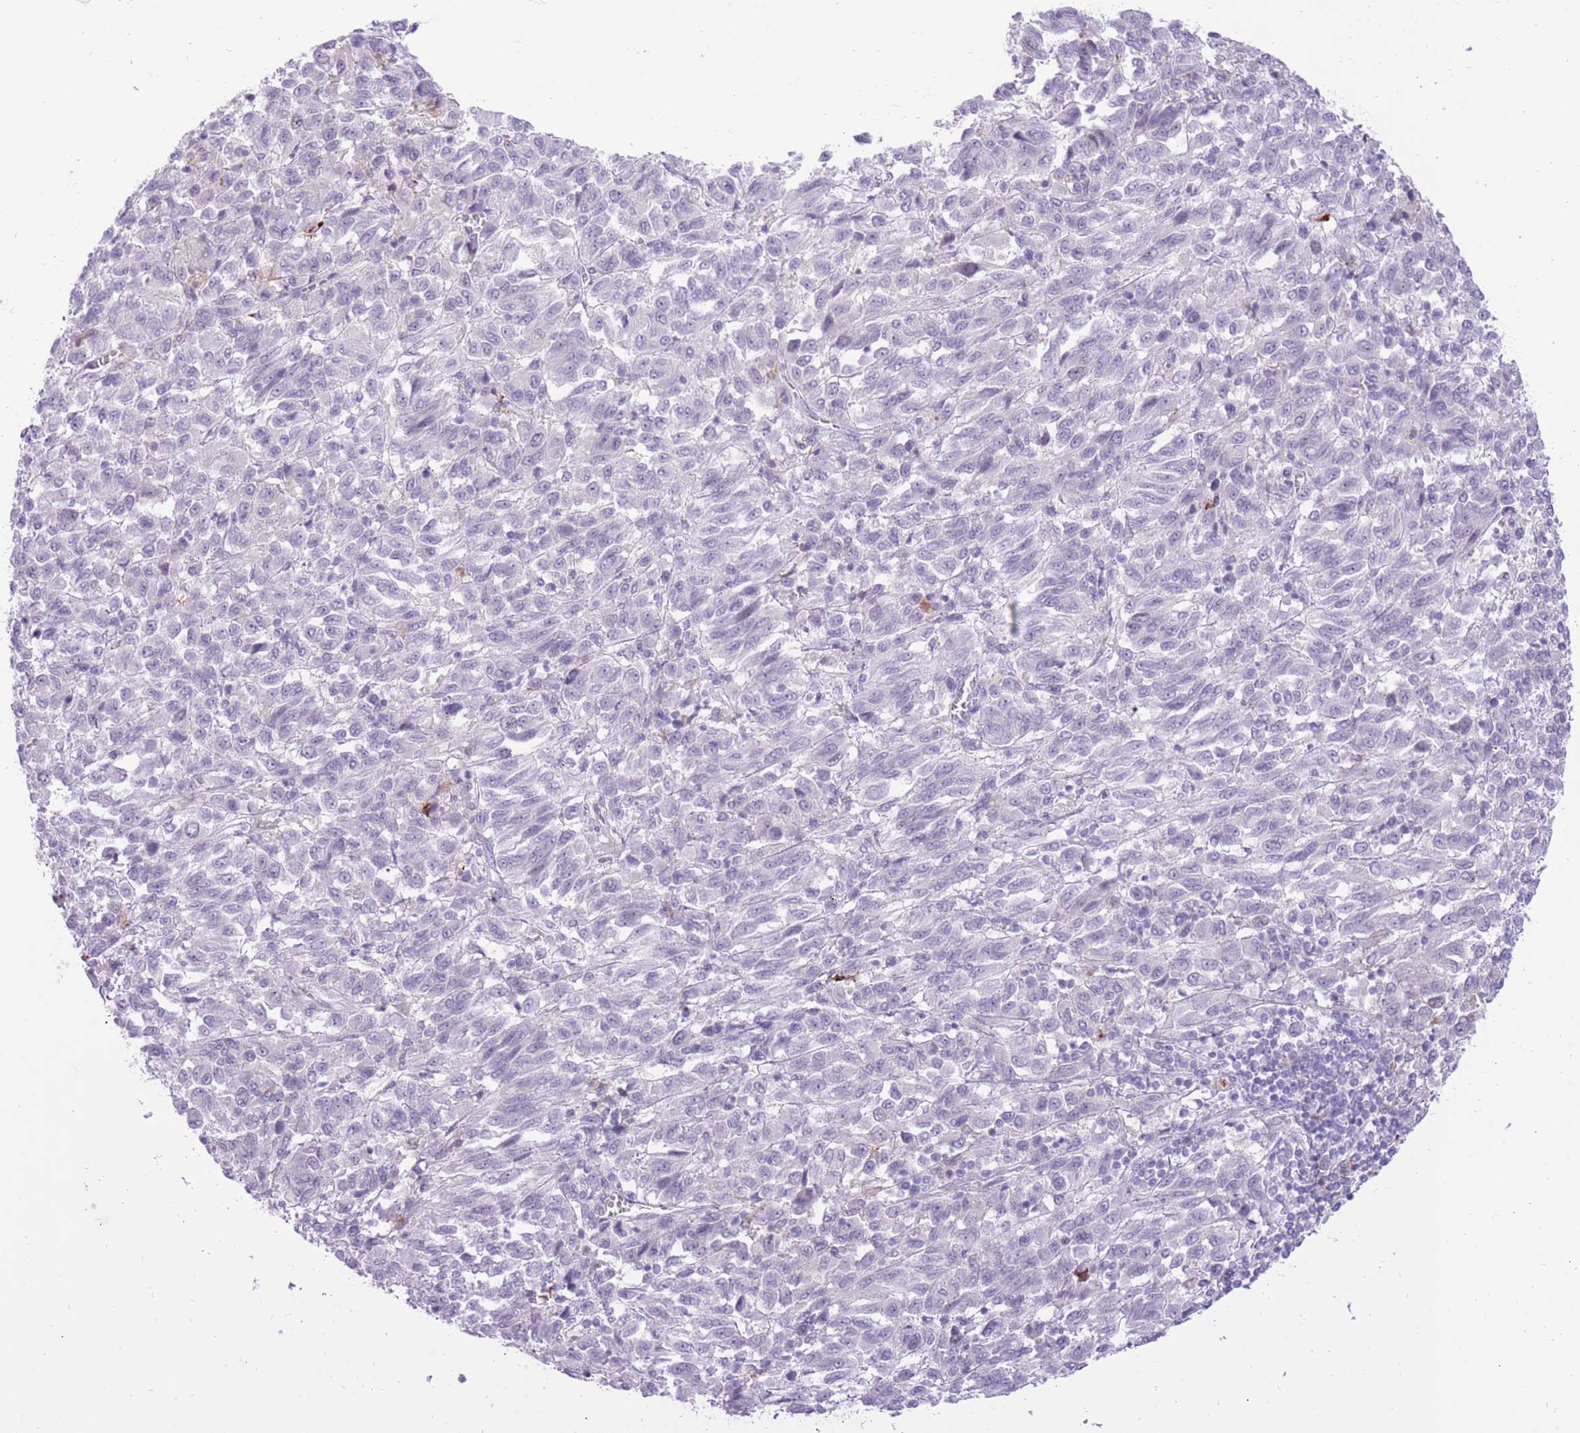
{"staining": {"intensity": "negative", "quantity": "none", "location": "none"}, "tissue": "melanoma", "cell_type": "Tumor cells", "image_type": "cancer", "snomed": [{"axis": "morphology", "description": "Malignant melanoma, Metastatic site"}, {"axis": "topography", "description": "Lung"}], "caption": "Histopathology image shows no significant protein expression in tumor cells of melanoma. The staining was performed using DAB (3,3'-diaminobenzidine) to visualize the protein expression in brown, while the nuclei were stained in blue with hematoxylin (Magnification: 20x).", "gene": "MEIS3", "patient": {"sex": "male", "age": 64}}